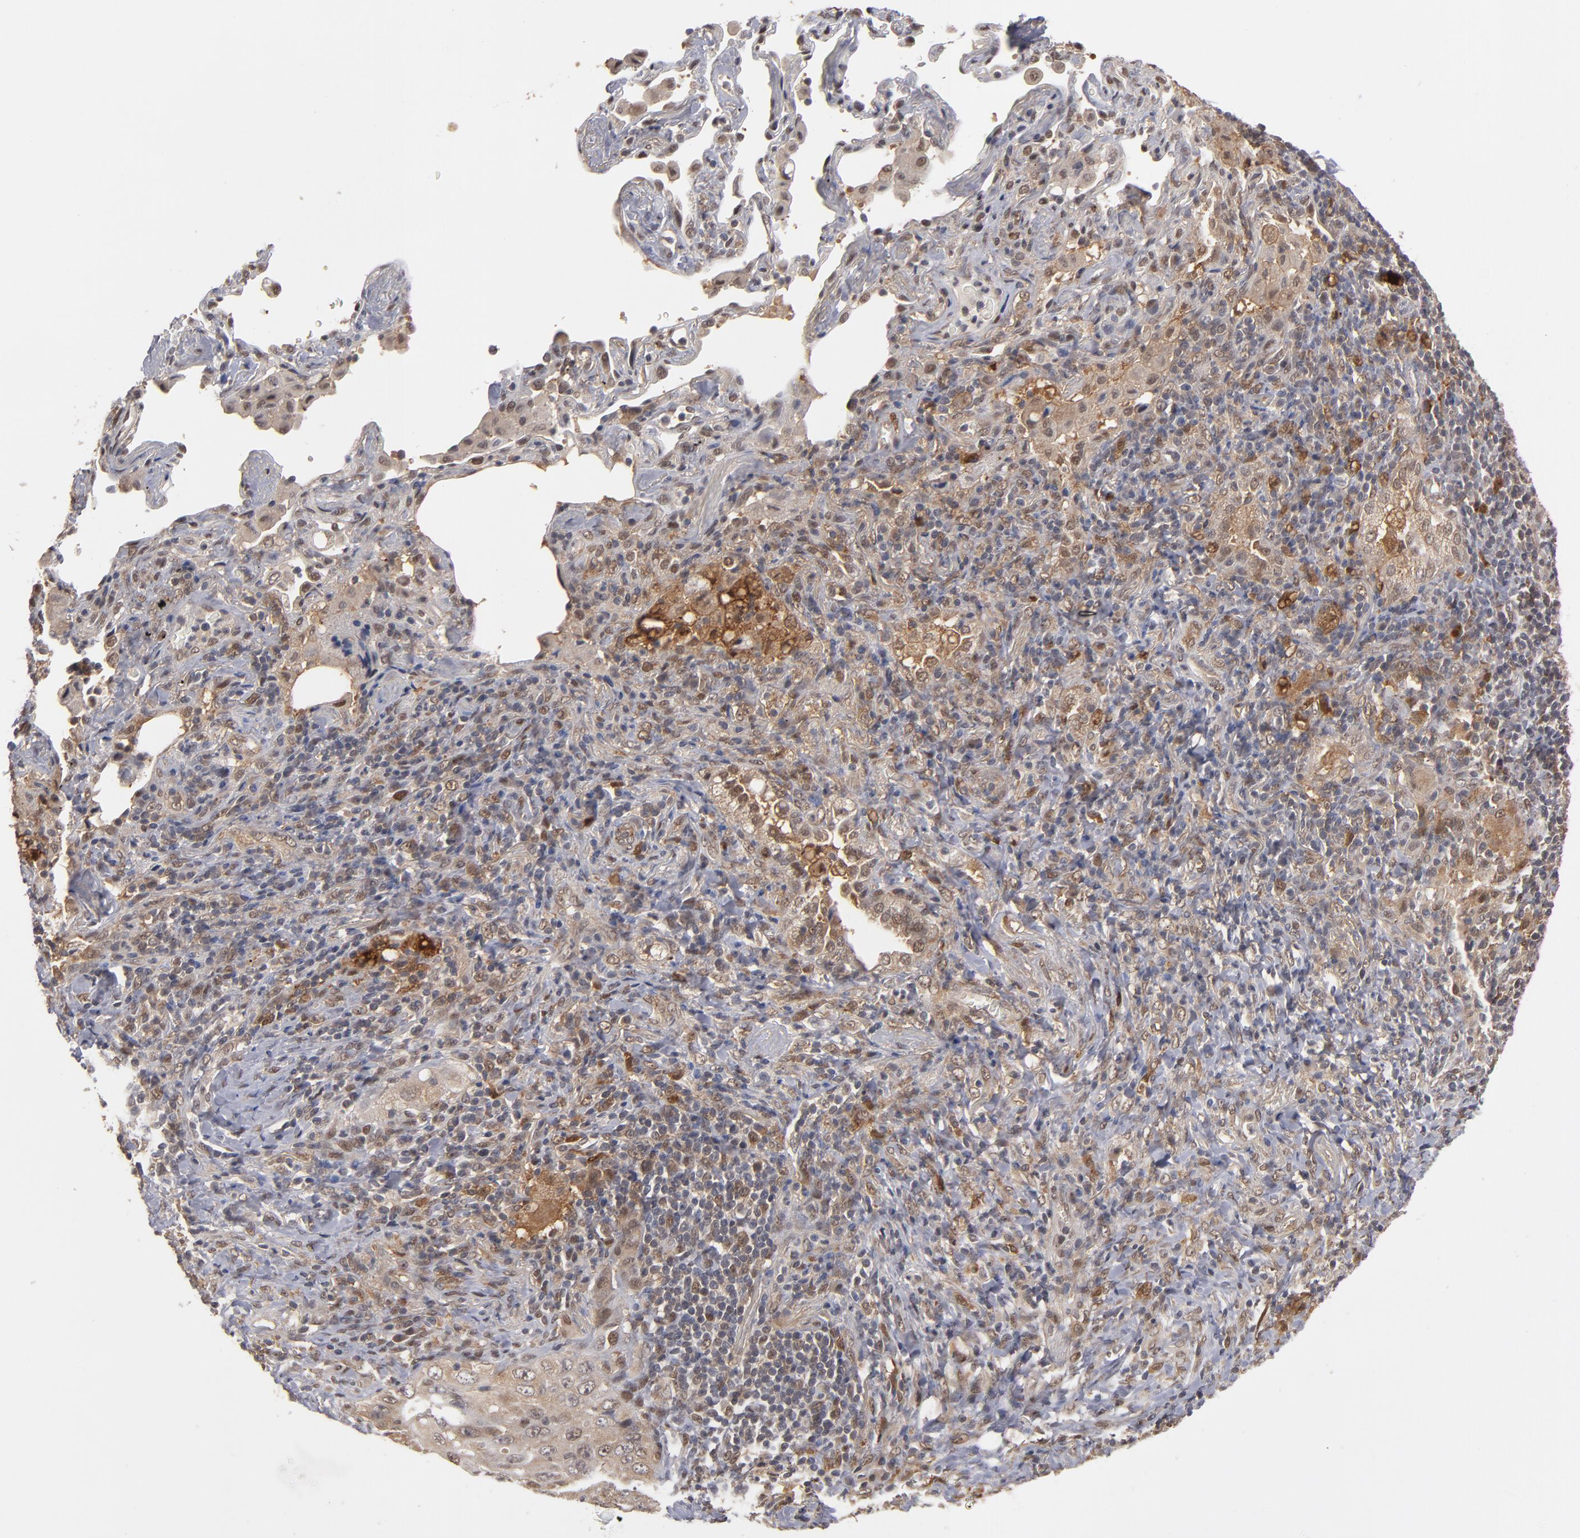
{"staining": {"intensity": "weak", "quantity": ">75%", "location": "cytoplasmic/membranous,nuclear"}, "tissue": "lung cancer", "cell_type": "Tumor cells", "image_type": "cancer", "snomed": [{"axis": "morphology", "description": "Squamous cell carcinoma, NOS"}, {"axis": "topography", "description": "Lung"}], "caption": "Weak cytoplasmic/membranous and nuclear staining for a protein is identified in approximately >75% of tumor cells of lung squamous cell carcinoma using immunohistochemistry.", "gene": "HUWE1", "patient": {"sex": "female", "age": 67}}